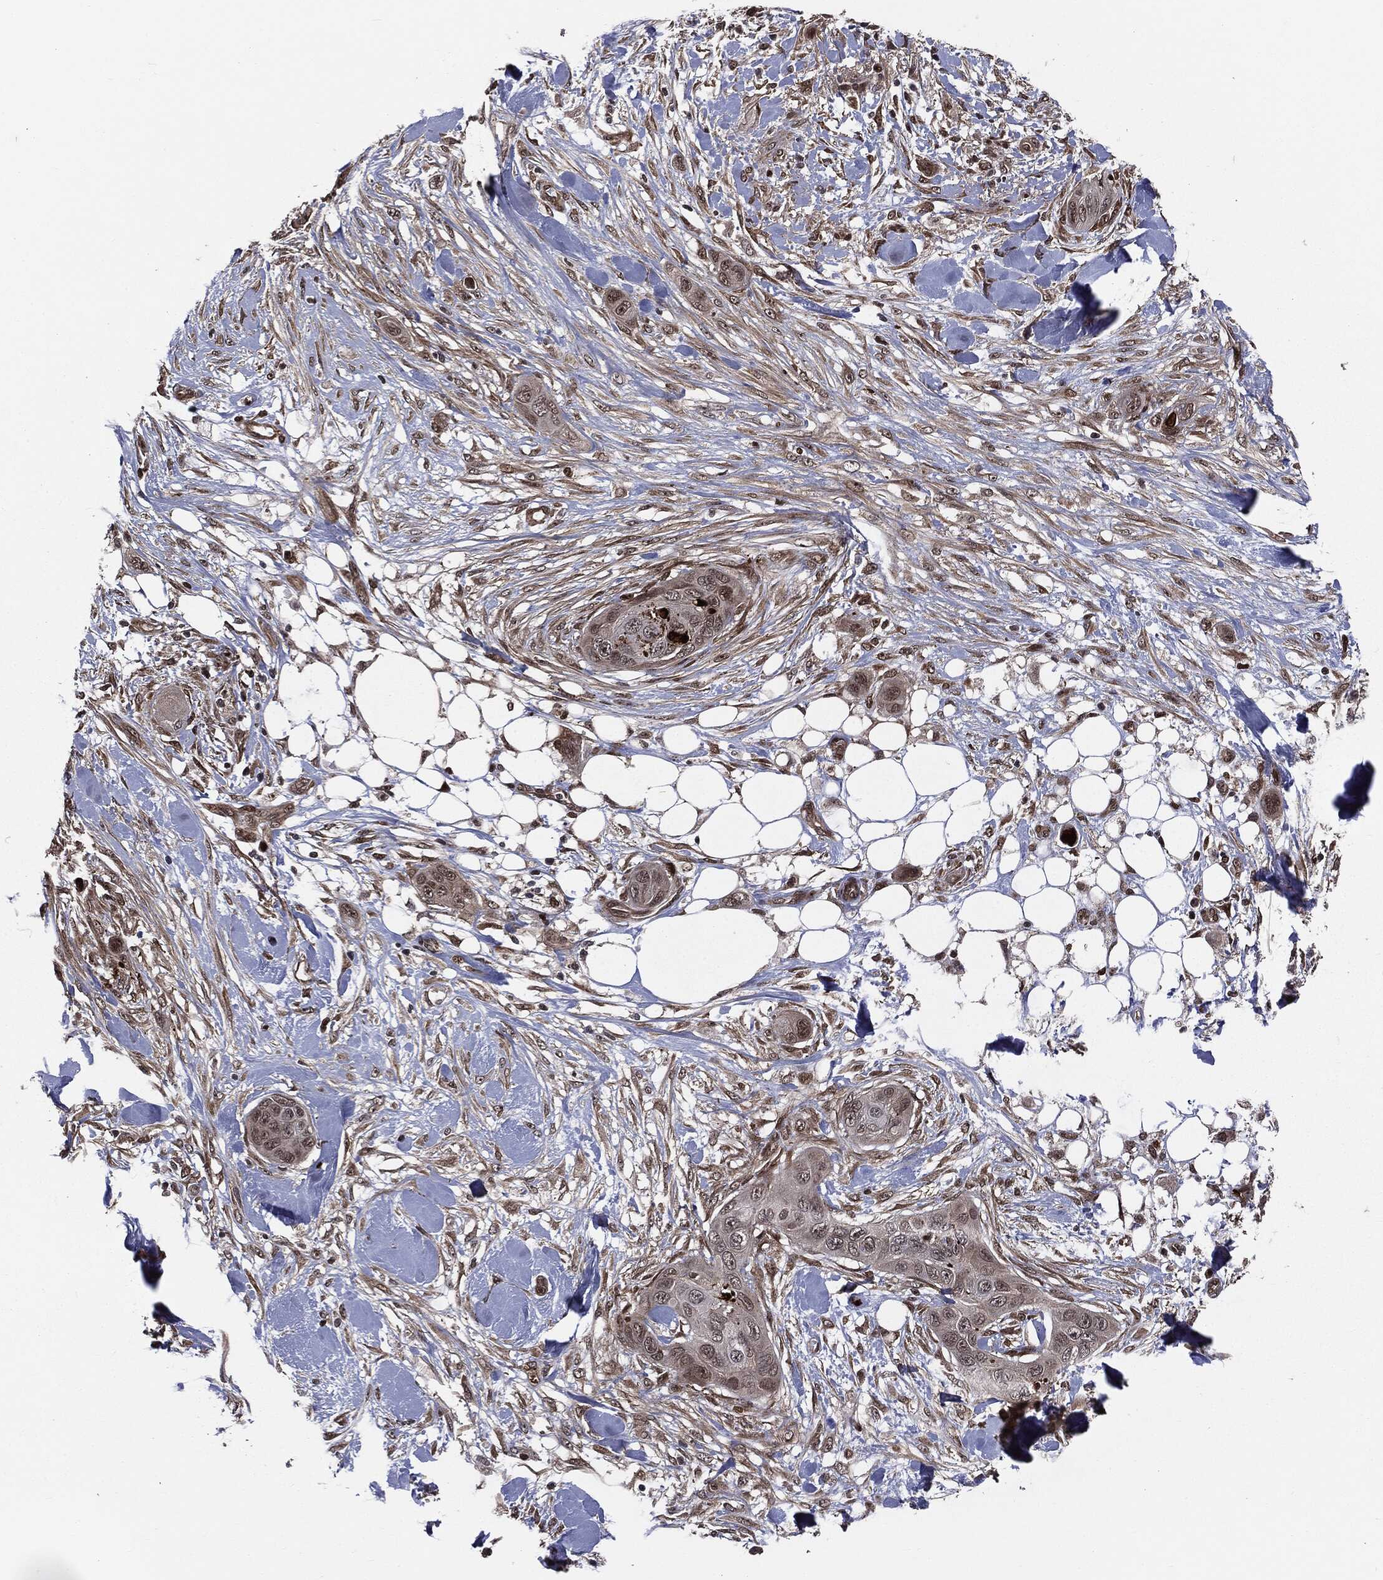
{"staining": {"intensity": "moderate", "quantity": "<25%", "location": "nuclear"}, "tissue": "skin cancer", "cell_type": "Tumor cells", "image_type": "cancer", "snomed": [{"axis": "morphology", "description": "Squamous cell carcinoma, NOS"}, {"axis": "topography", "description": "Skin"}], "caption": "Human squamous cell carcinoma (skin) stained with a protein marker shows moderate staining in tumor cells.", "gene": "SMAD4", "patient": {"sex": "male", "age": 78}}